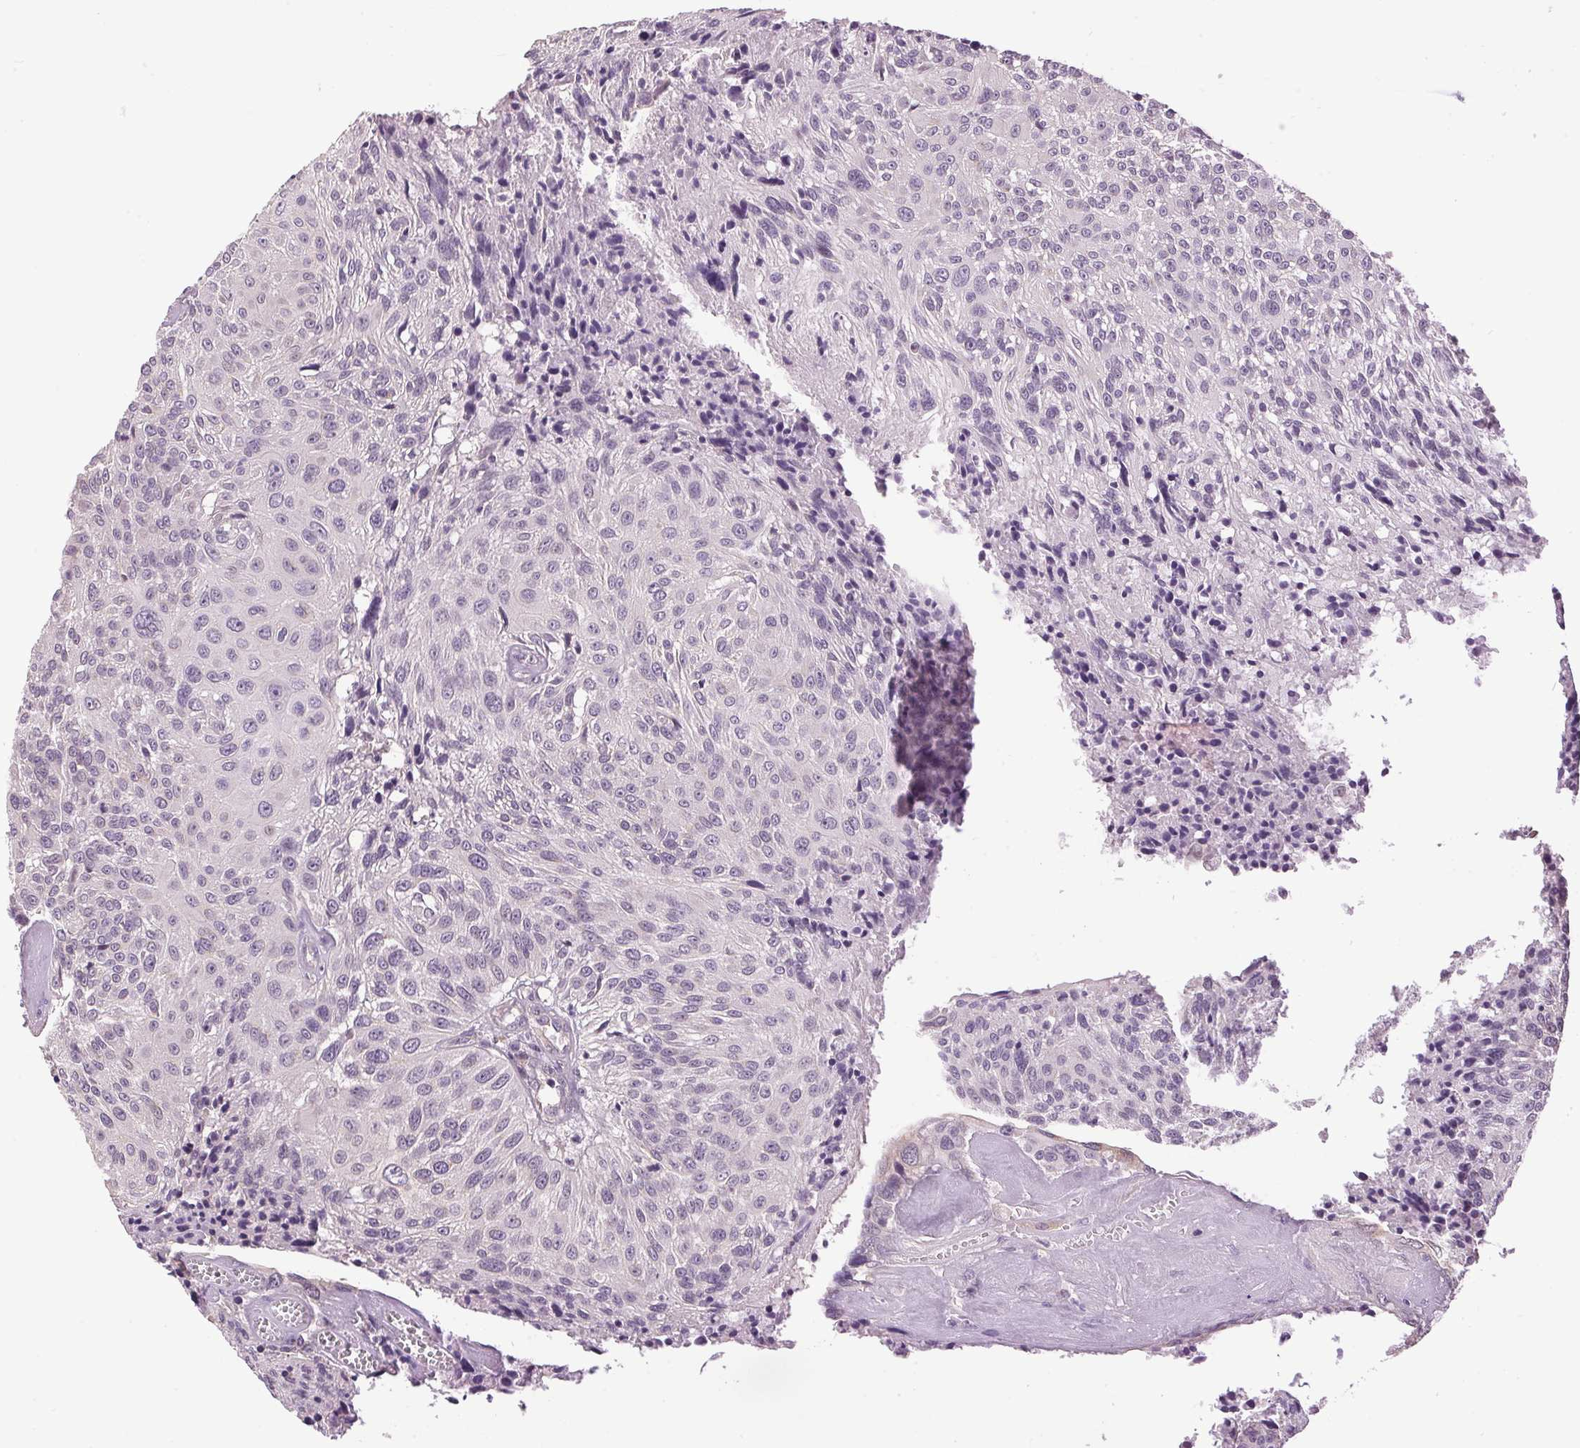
{"staining": {"intensity": "negative", "quantity": "none", "location": "none"}, "tissue": "urothelial cancer", "cell_type": "Tumor cells", "image_type": "cancer", "snomed": [{"axis": "morphology", "description": "Urothelial carcinoma, NOS"}, {"axis": "topography", "description": "Urinary bladder"}], "caption": "Immunohistochemistry (IHC) of human transitional cell carcinoma demonstrates no expression in tumor cells. (DAB (3,3'-diaminobenzidine) IHC visualized using brightfield microscopy, high magnification).", "gene": "GOLPH3", "patient": {"sex": "male", "age": 55}}